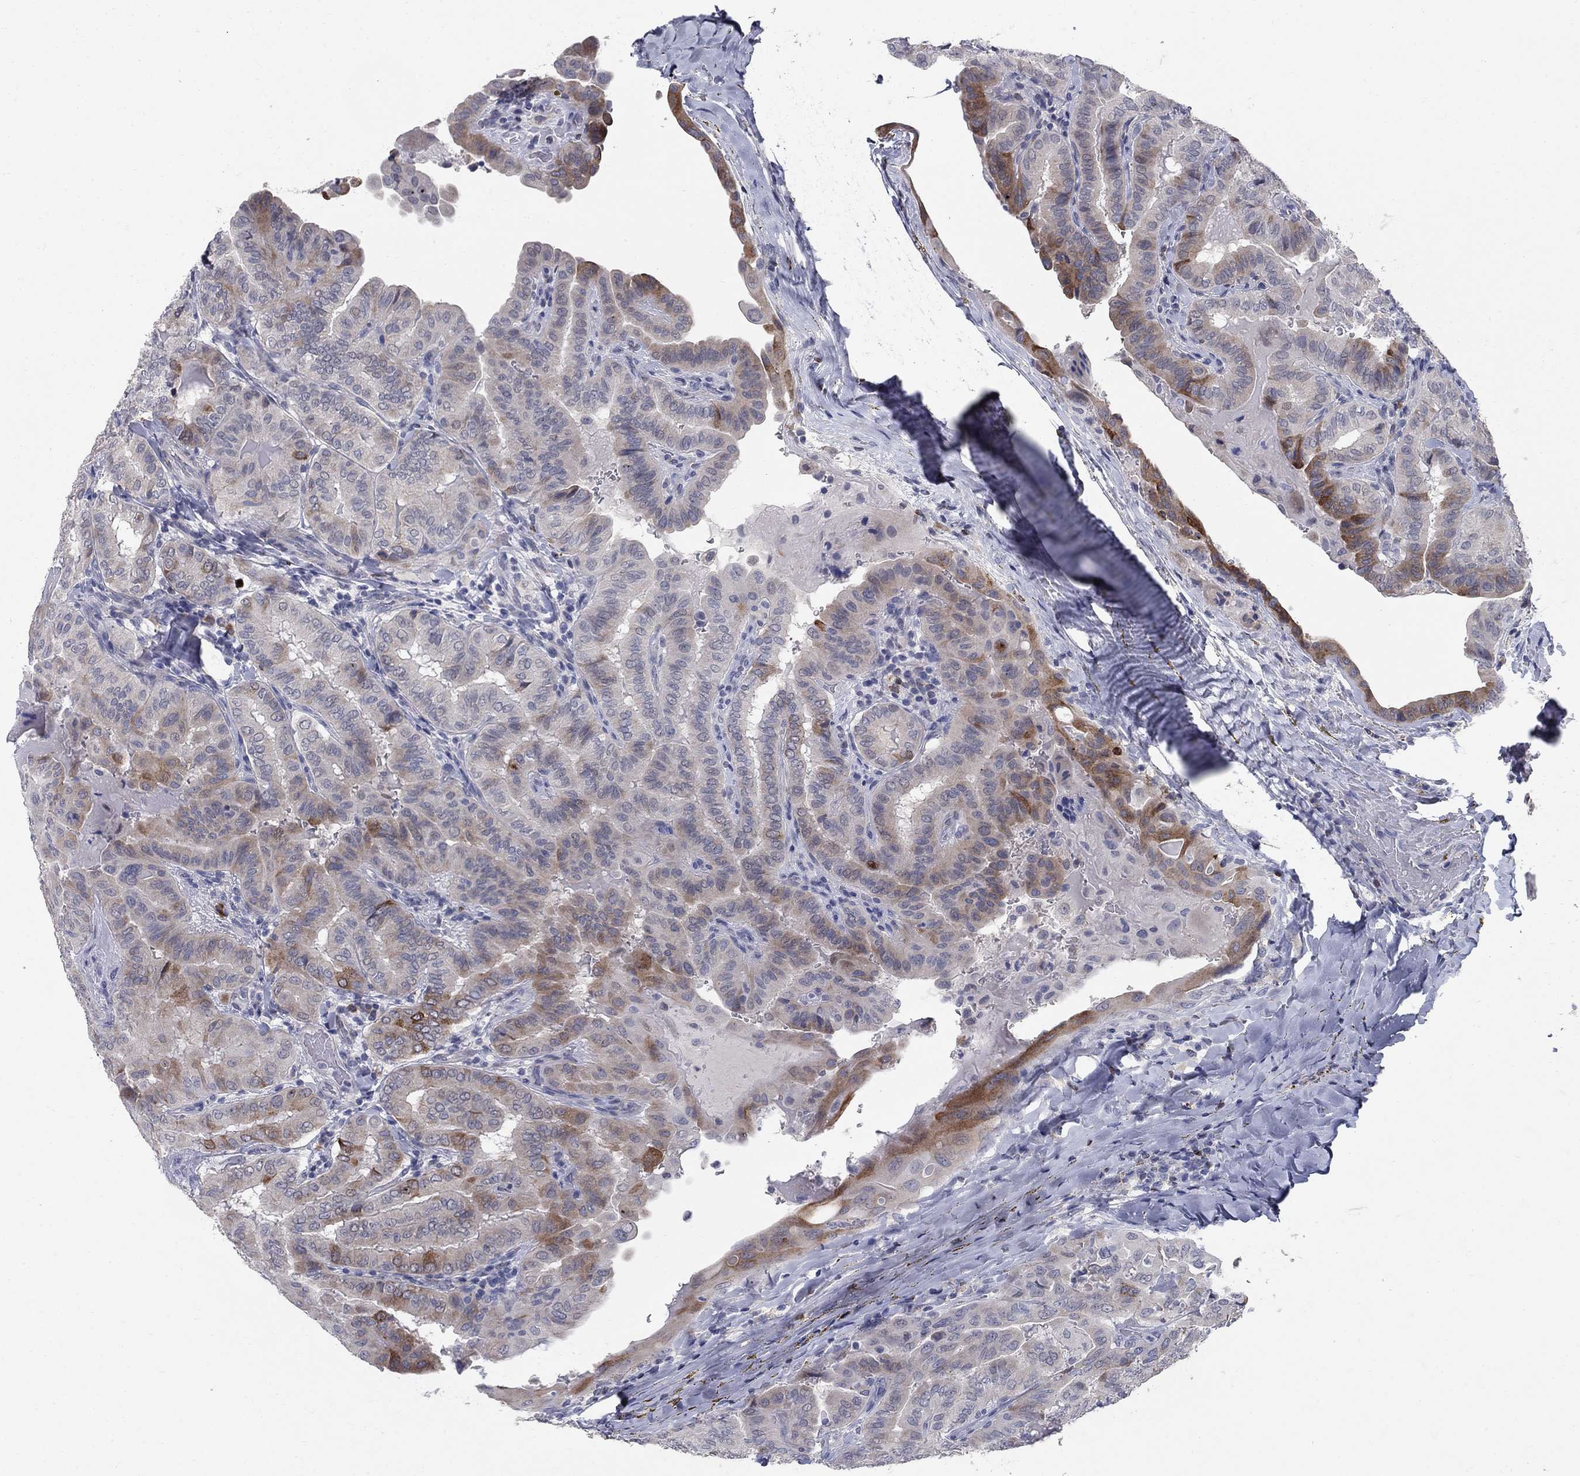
{"staining": {"intensity": "strong", "quantity": "<25%", "location": "cytoplasmic/membranous"}, "tissue": "thyroid cancer", "cell_type": "Tumor cells", "image_type": "cancer", "snomed": [{"axis": "morphology", "description": "Papillary adenocarcinoma, NOS"}, {"axis": "topography", "description": "Thyroid gland"}], "caption": "Protein staining reveals strong cytoplasmic/membranous positivity in about <25% of tumor cells in papillary adenocarcinoma (thyroid). The protein is shown in brown color, while the nuclei are stained blue.", "gene": "NTRK2", "patient": {"sex": "female", "age": 68}}